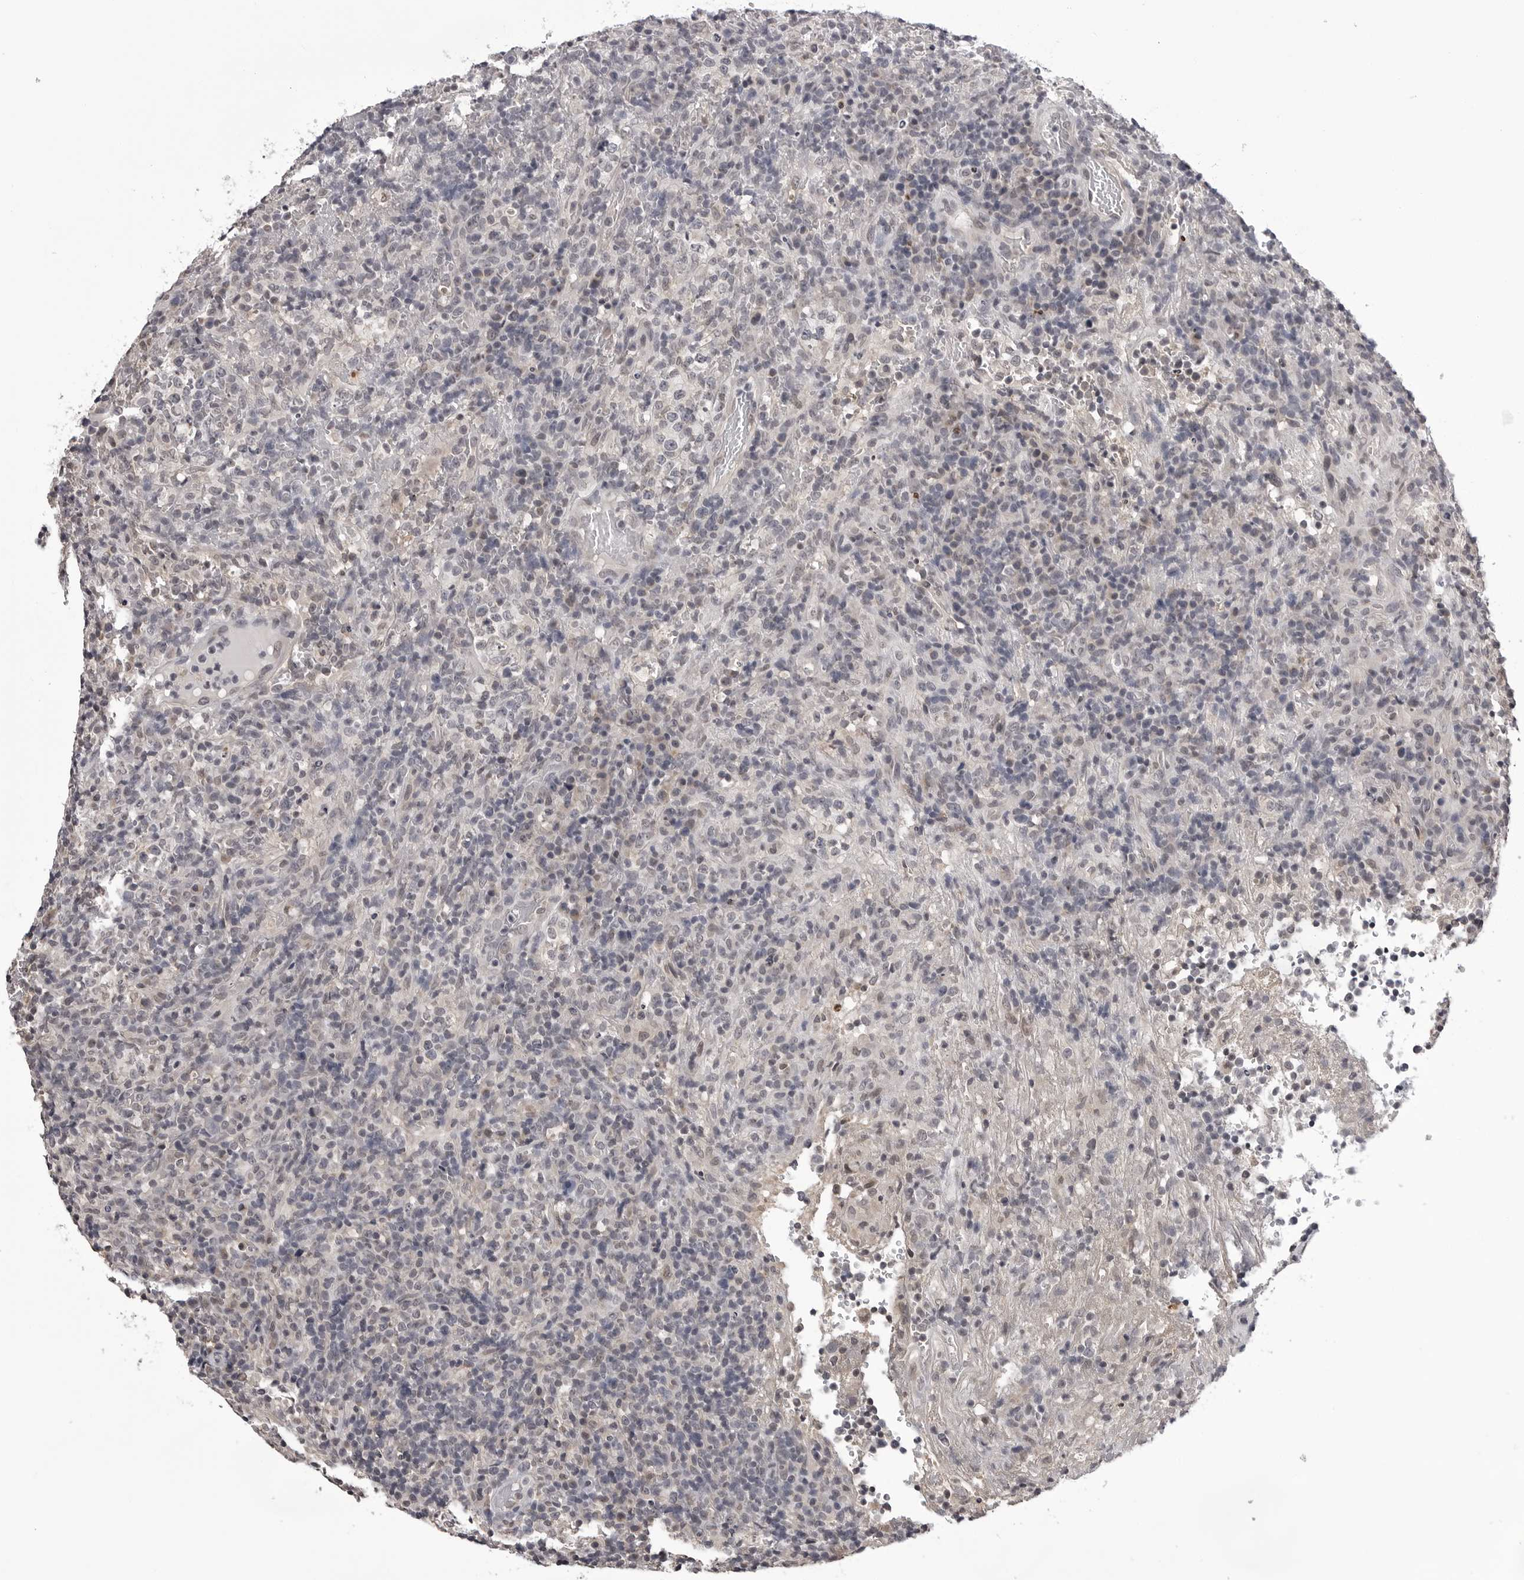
{"staining": {"intensity": "negative", "quantity": "none", "location": "none"}, "tissue": "lymphoma", "cell_type": "Tumor cells", "image_type": "cancer", "snomed": [{"axis": "morphology", "description": "Malignant lymphoma, non-Hodgkin's type, High grade"}, {"axis": "topography", "description": "Lymph node"}], "caption": "A high-resolution micrograph shows immunohistochemistry staining of high-grade malignant lymphoma, non-Hodgkin's type, which exhibits no significant staining in tumor cells.", "gene": "CDK20", "patient": {"sex": "female", "age": 76}}